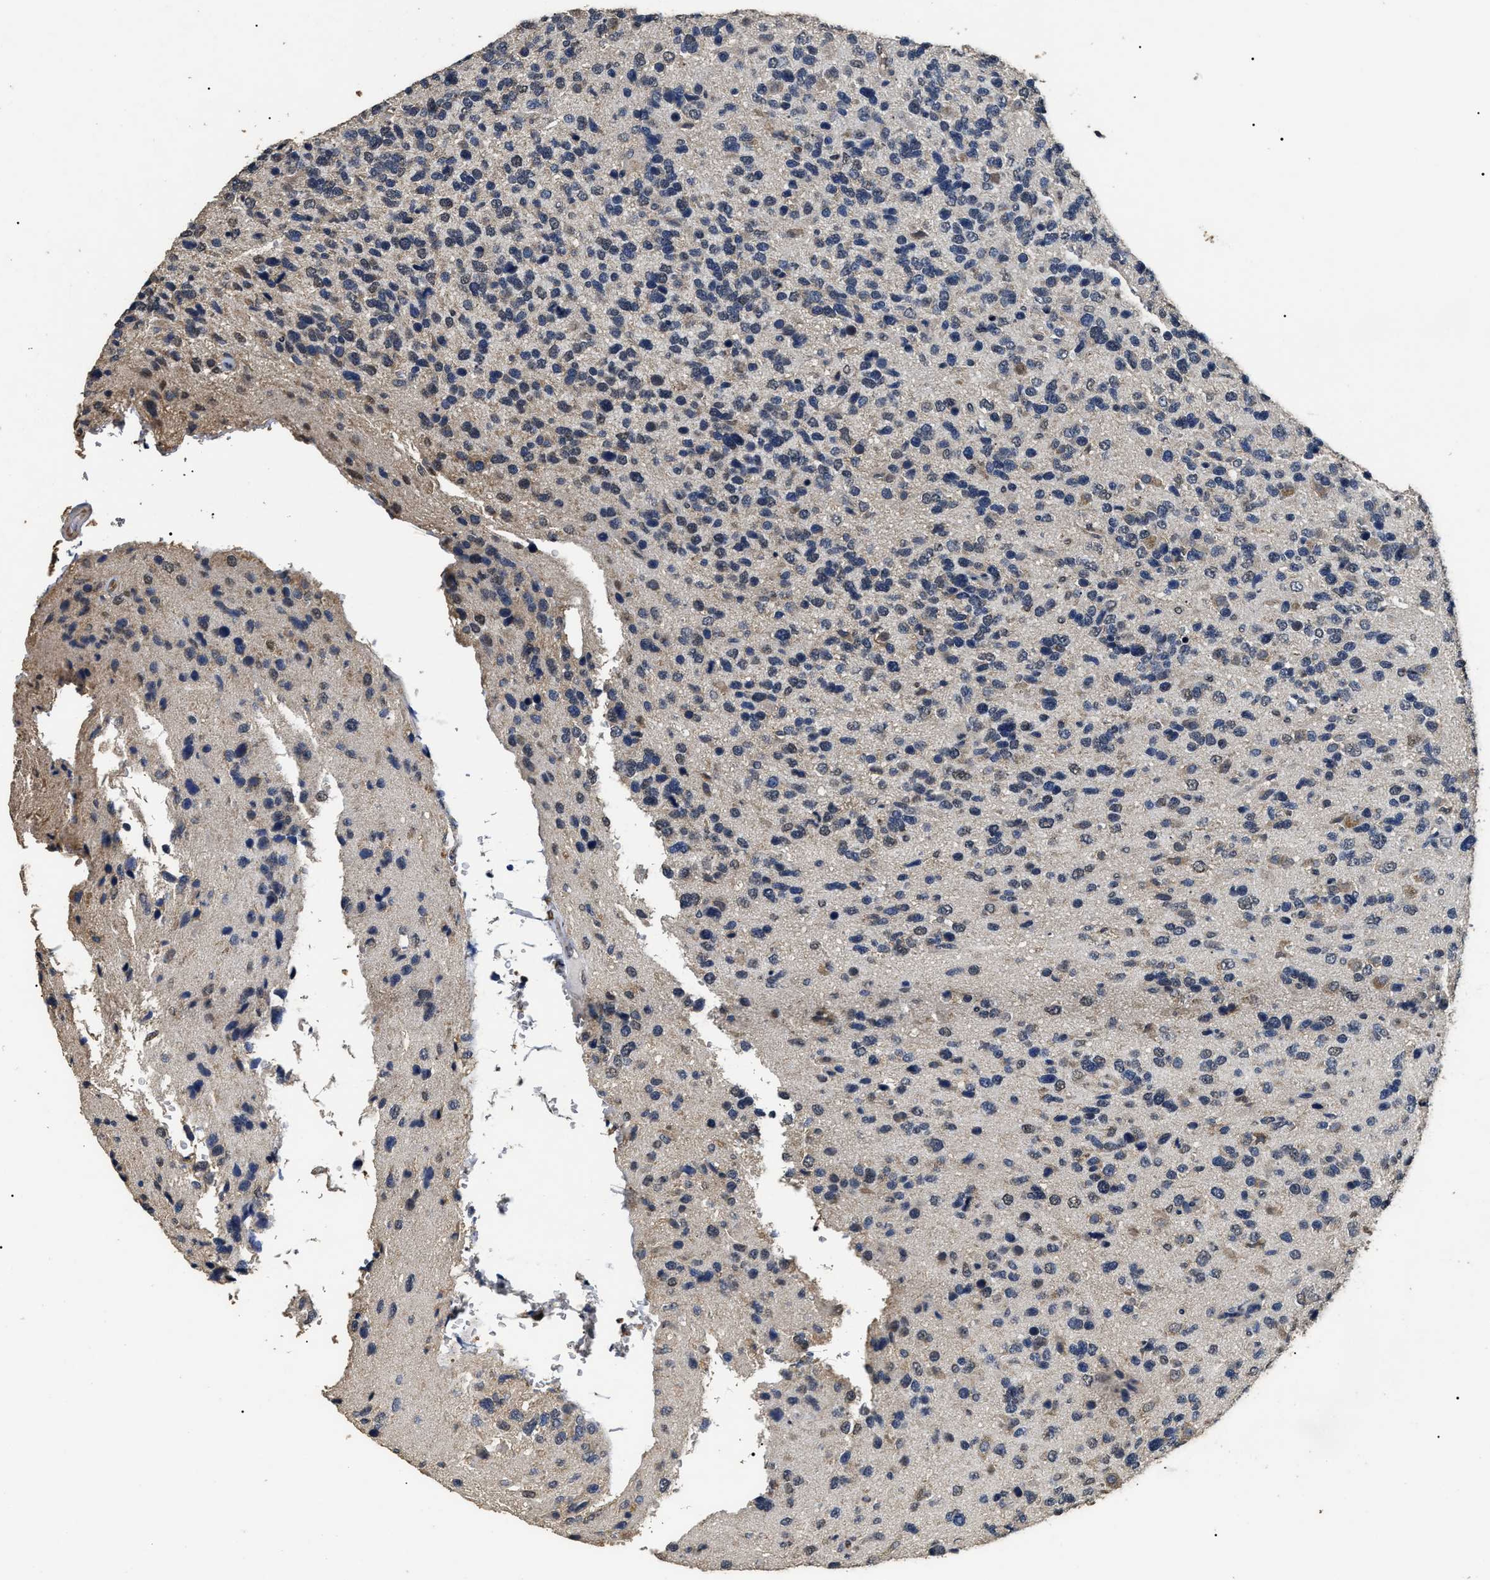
{"staining": {"intensity": "weak", "quantity": "<25%", "location": "nuclear"}, "tissue": "glioma", "cell_type": "Tumor cells", "image_type": "cancer", "snomed": [{"axis": "morphology", "description": "Glioma, malignant, High grade"}, {"axis": "topography", "description": "Brain"}], "caption": "A histopathology image of high-grade glioma (malignant) stained for a protein reveals no brown staining in tumor cells.", "gene": "PSMD8", "patient": {"sex": "female", "age": 58}}